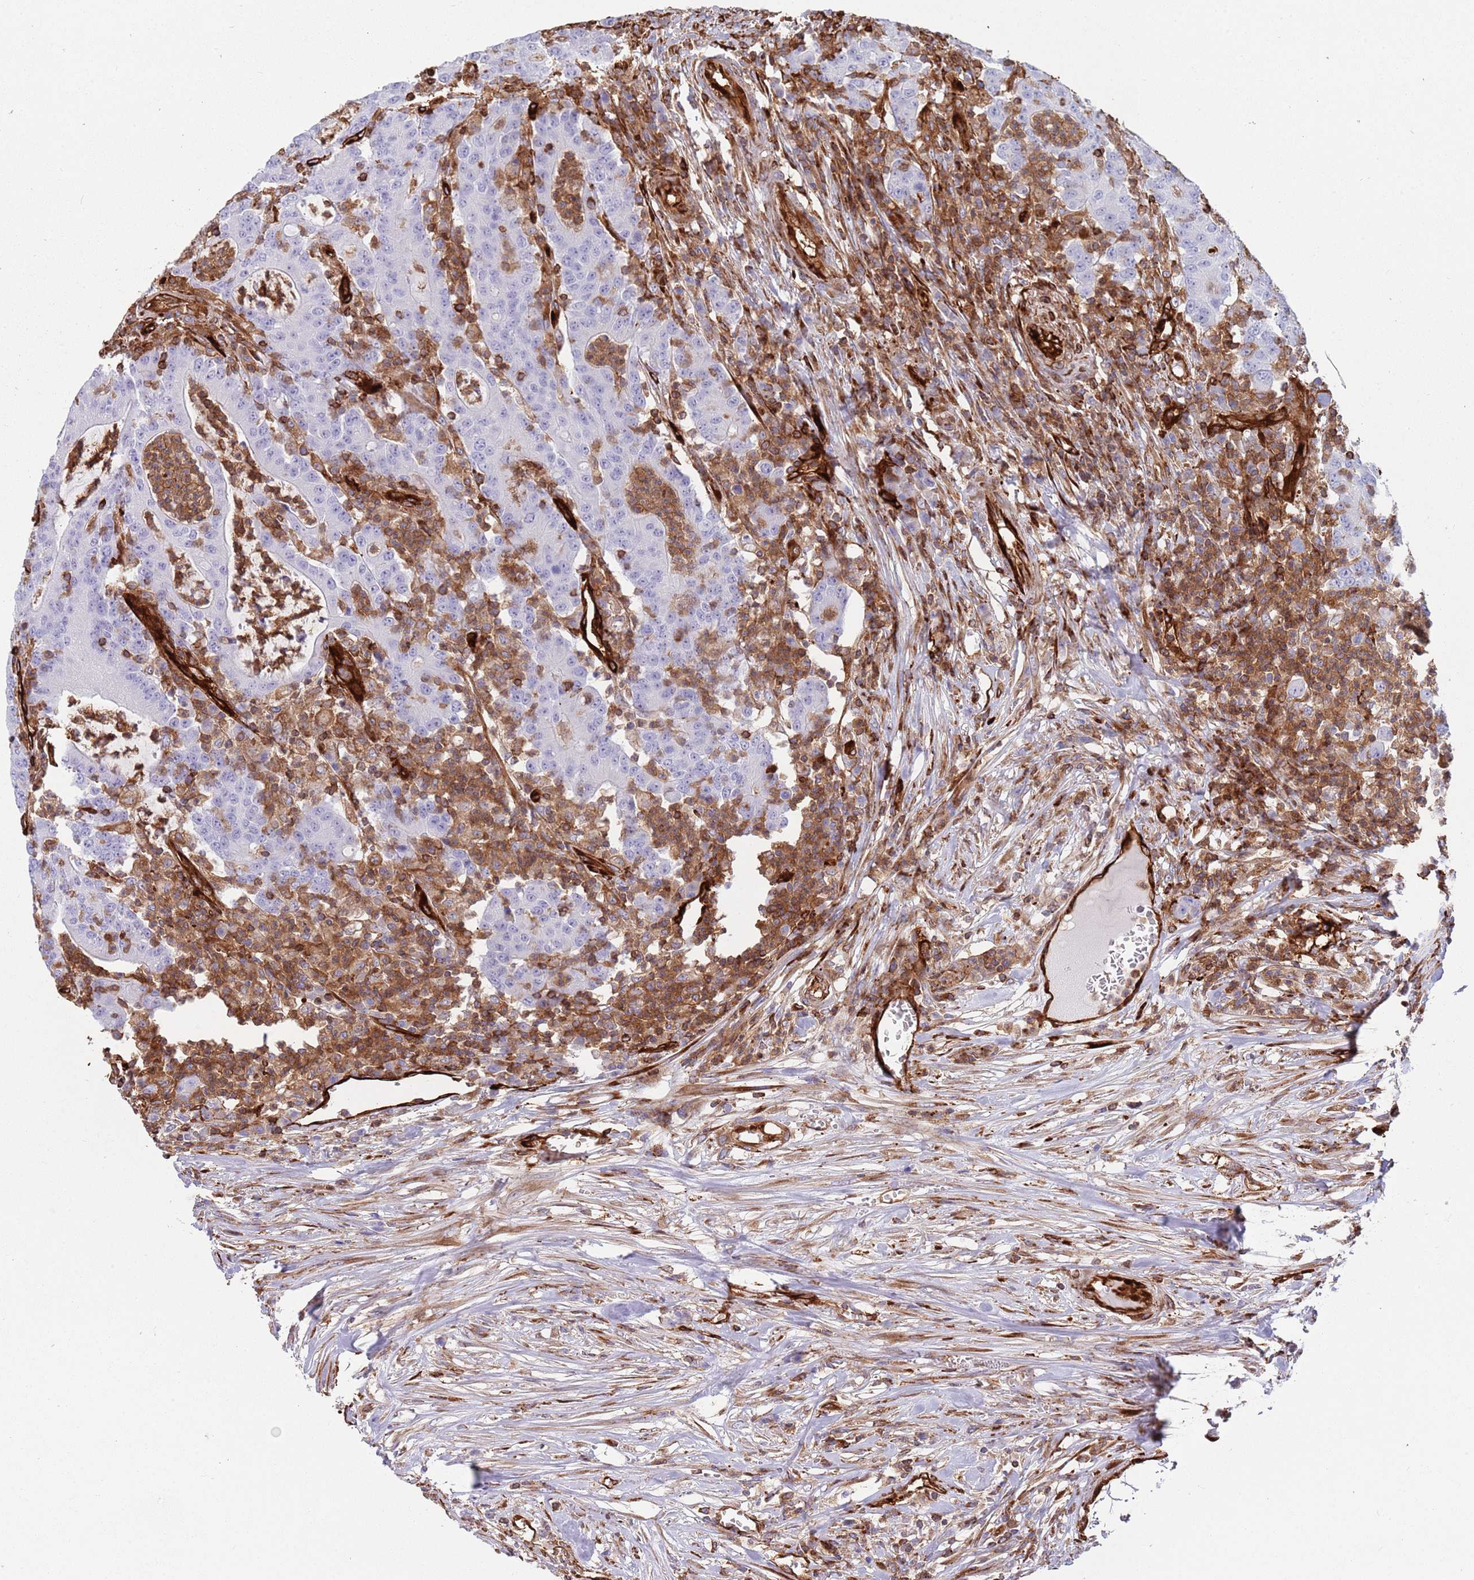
{"staining": {"intensity": "negative", "quantity": "none", "location": "none"}, "tissue": "colorectal cancer", "cell_type": "Tumor cells", "image_type": "cancer", "snomed": [{"axis": "morphology", "description": "Adenocarcinoma, NOS"}, {"axis": "topography", "description": "Colon"}], "caption": "Immunohistochemistry of human colorectal cancer exhibits no positivity in tumor cells.", "gene": "KBTBD7", "patient": {"sex": "male", "age": 83}}